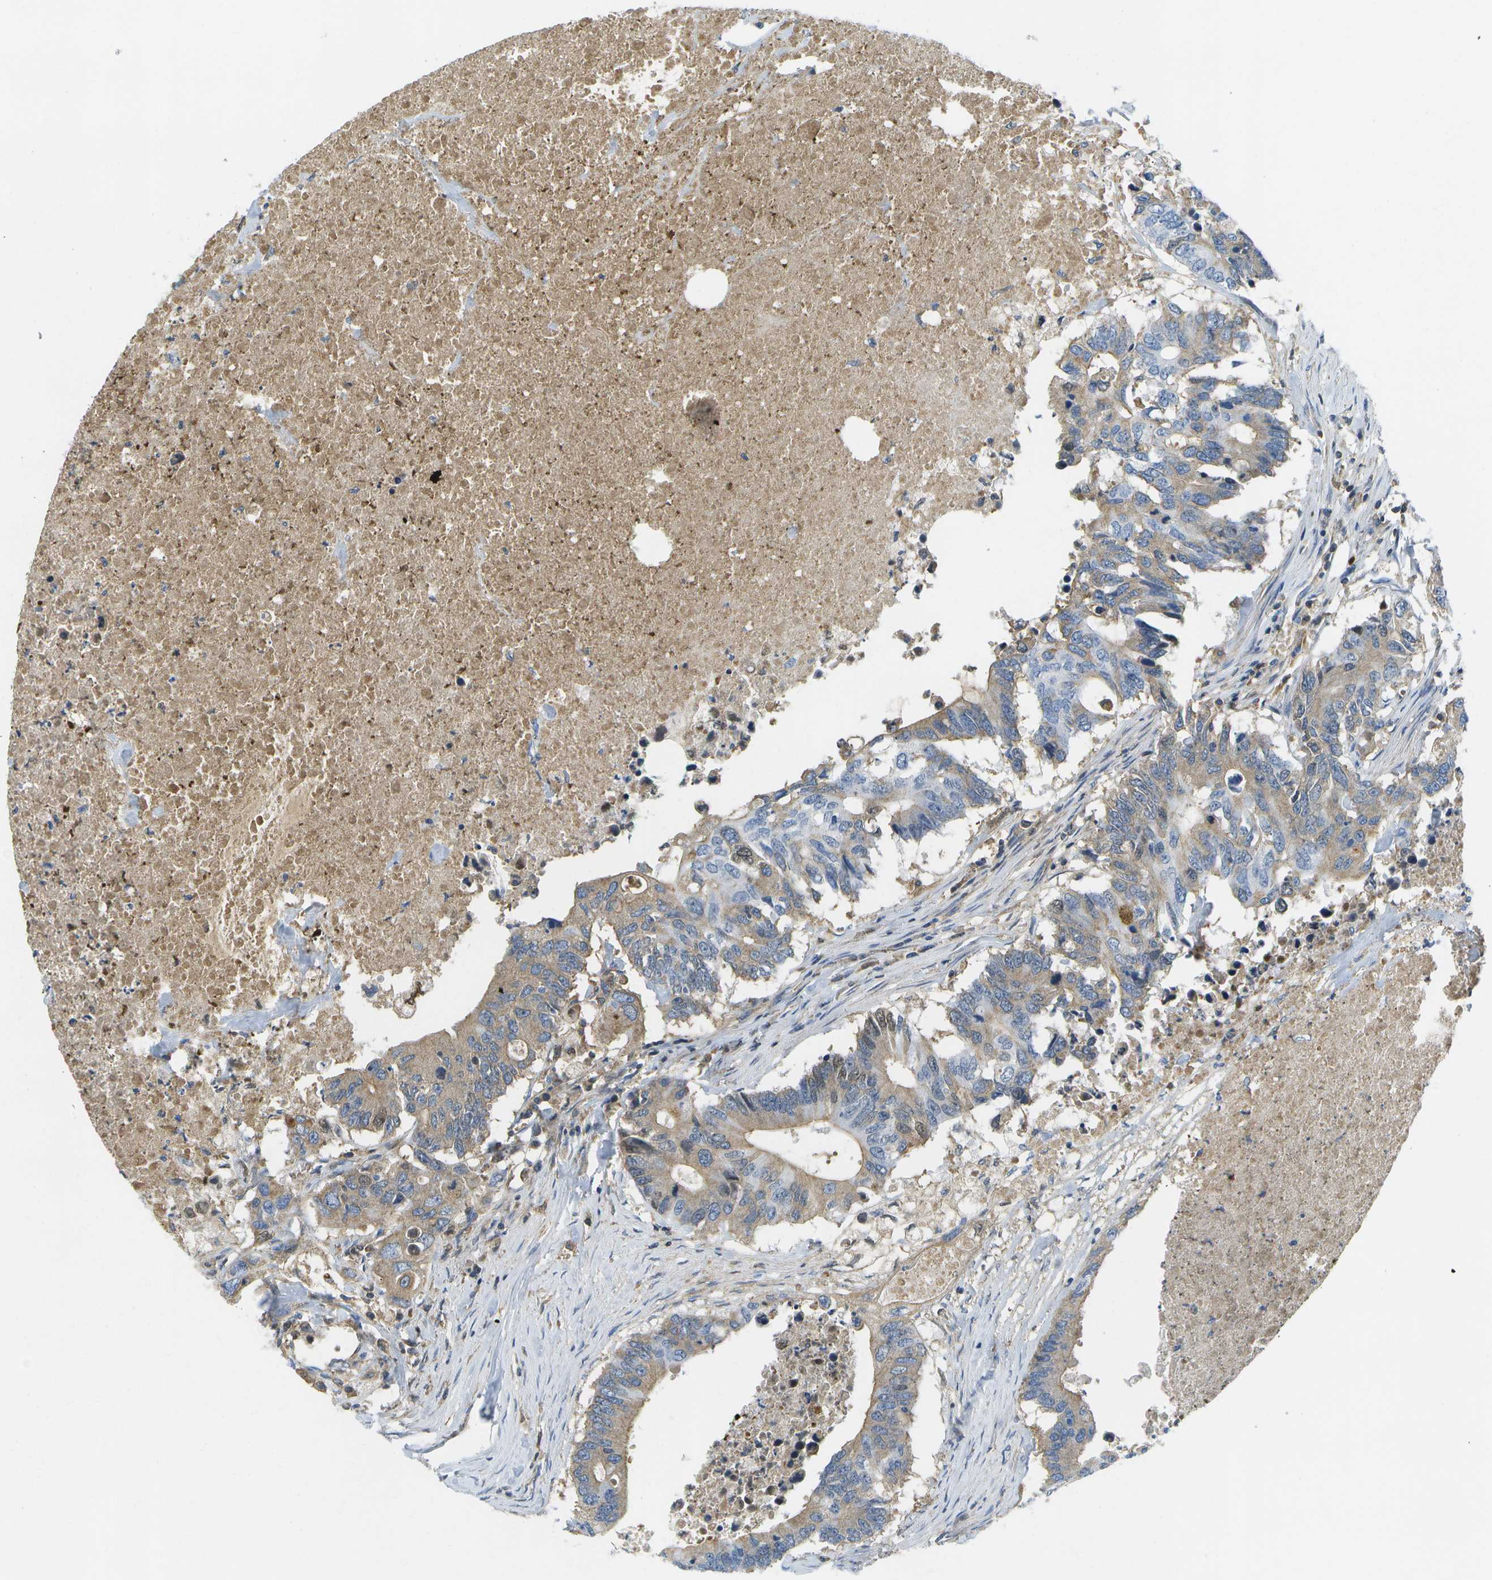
{"staining": {"intensity": "weak", "quantity": ">75%", "location": "cytoplasmic/membranous"}, "tissue": "colorectal cancer", "cell_type": "Tumor cells", "image_type": "cancer", "snomed": [{"axis": "morphology", "description": "Adenocarcinoma, NOS"}, {"axis": "topography", "description": "Colon"}], "caption": "Approximately >75% of tumor cells in adenocarcinoma (colorectal) reveal weak cytoplasmic/membranous protein expression as visualized by brown immunohistochemical staining.", "gene": "SERPINA1", "patient": {"sex": "male", "age": 71}}